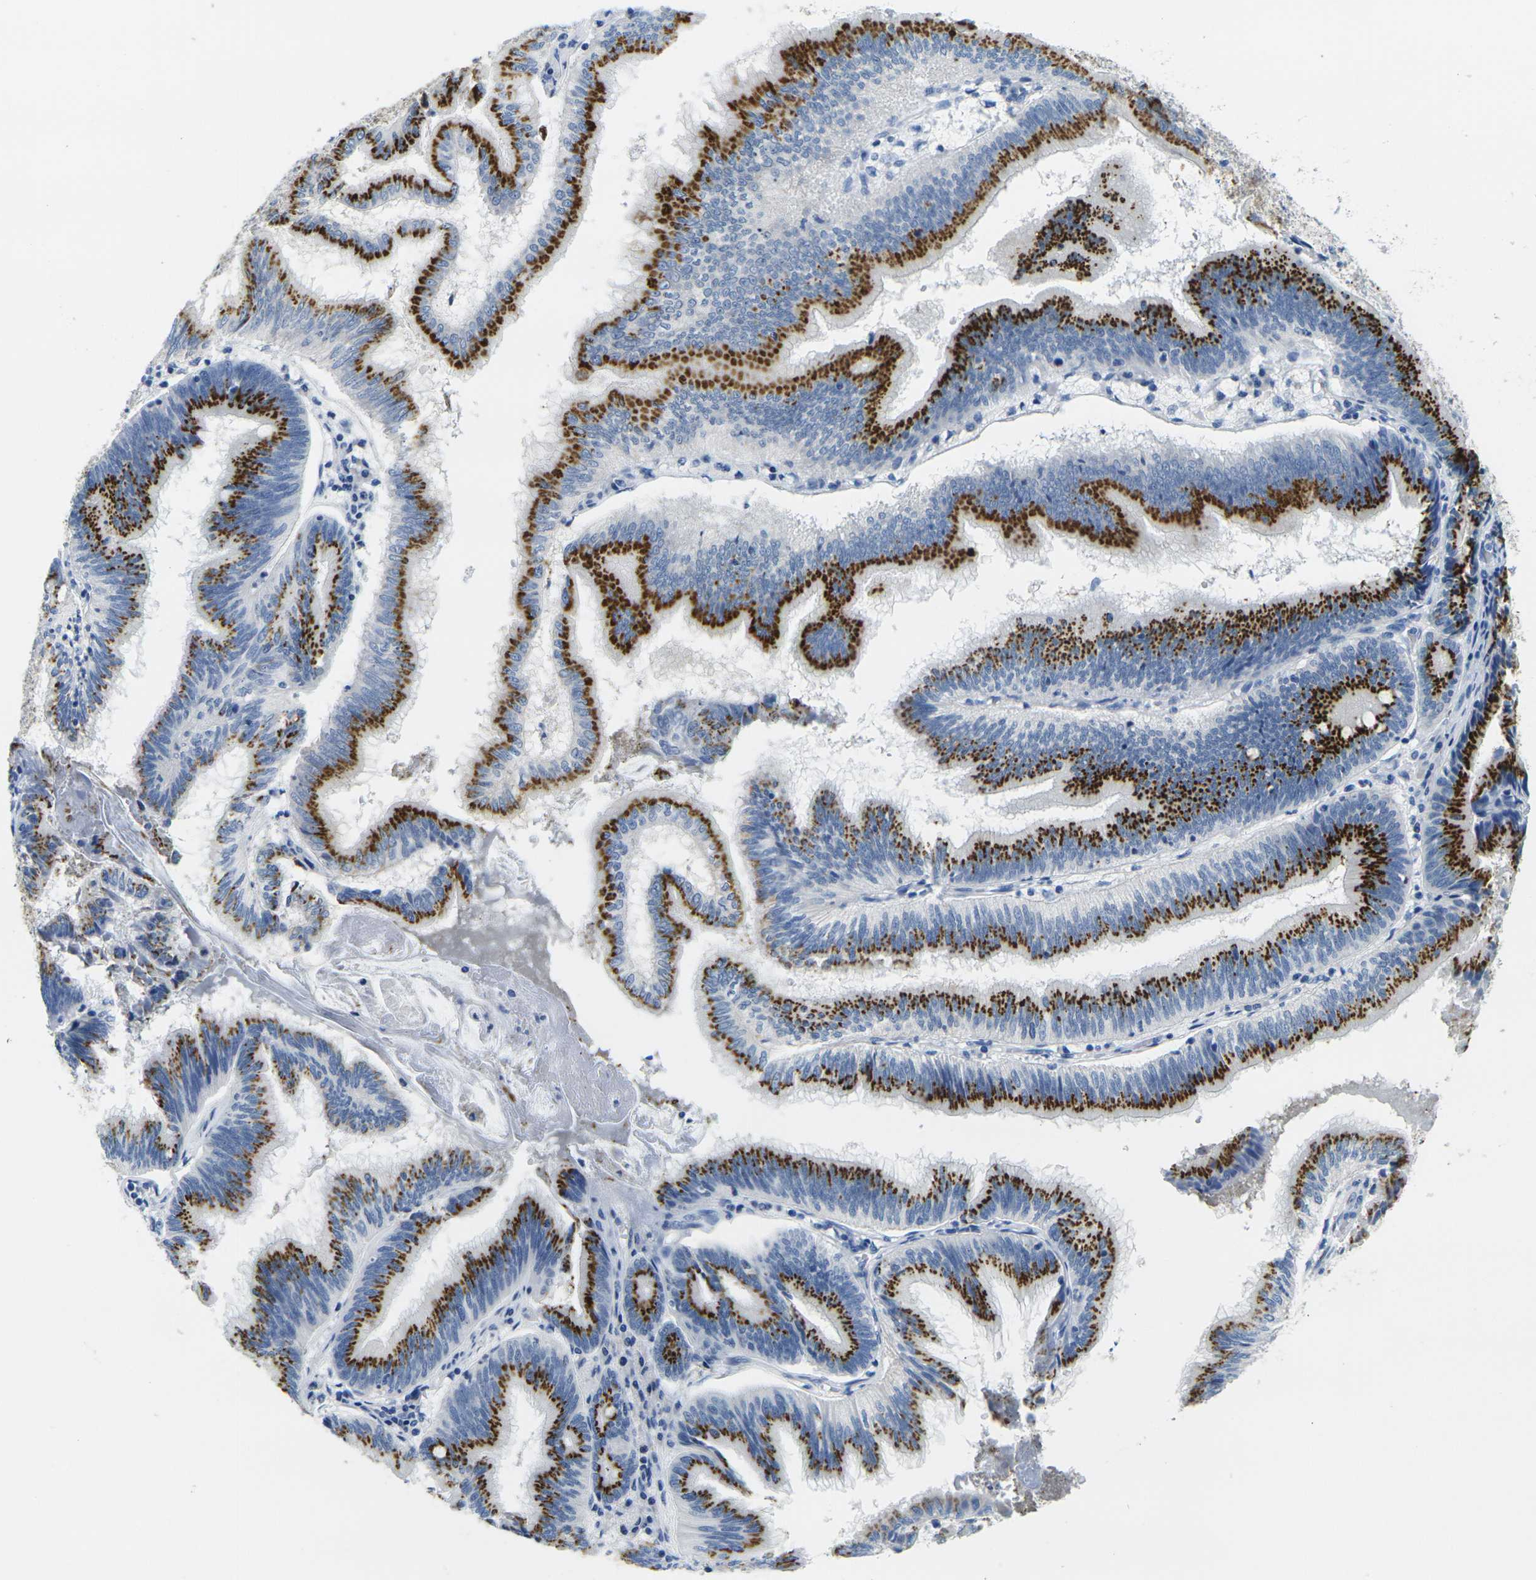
{"staining": {"intensity": "strong", "quantity": ">75%", "location": "cytoplasmic/membranous"}, "tissue": "pancreatic cancer", "cell_type": "Tumor cells", "image_type": "cancer", "snomed": [{"axis": "morphology", "description": "Adenocarcinoma, NOS"}, {"axis": "topography", "description": "Pancreas"}], "caption": "Tumor cells display high levels of strong cytoplasmic/membranous positivity in about >75% of cells in human pancreatic cancer.", "gene": "FAM3D", "patient": {"sex": "male", "age": 82}}